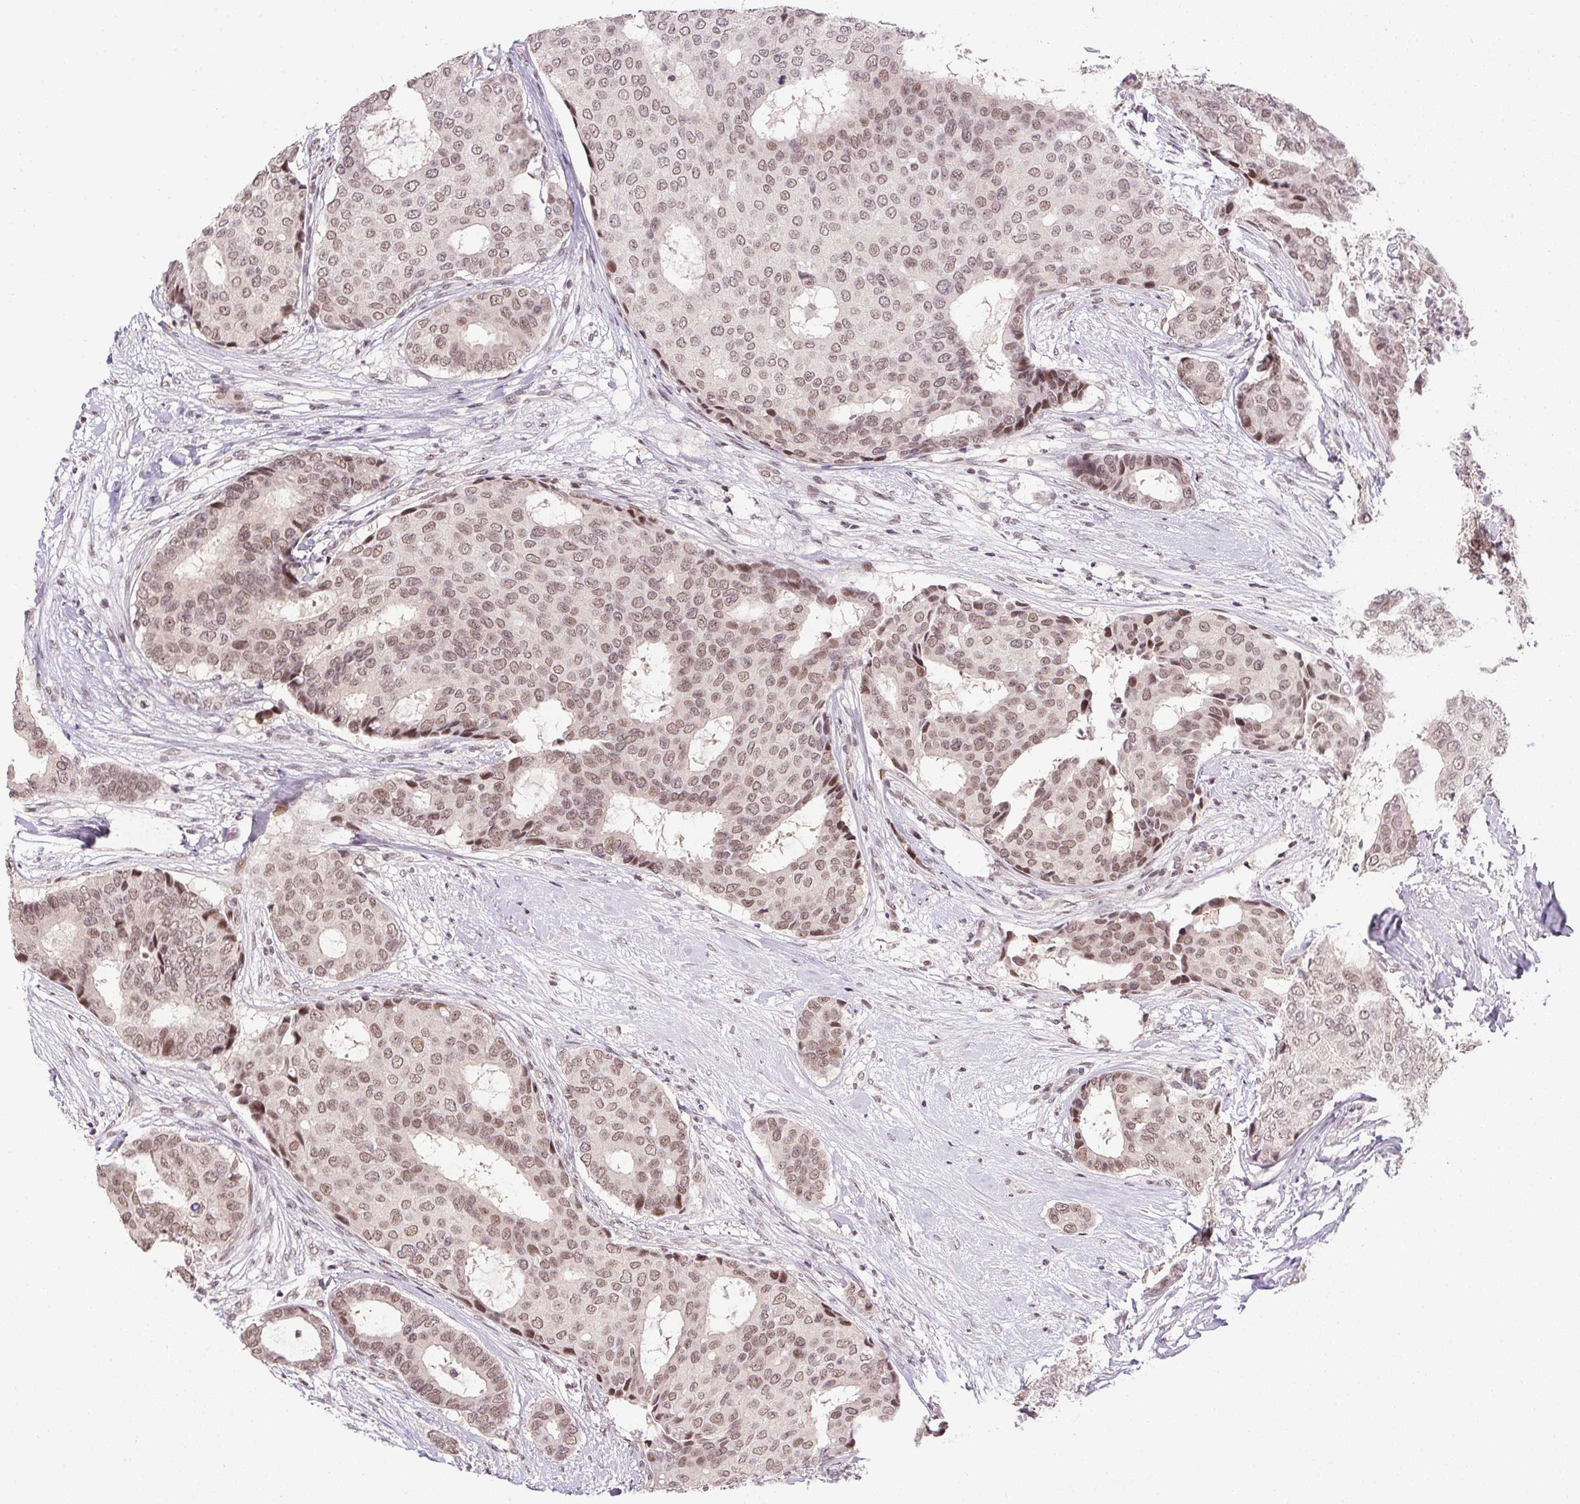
{"staining": {"intensity": "moderate", "quantity": ">75%", "location": "nuclear"}, "tissue": "breast cancer", "cell_type": "Tumor cells", "image_type": "cancer", "snomed": [{"axis": "morphology", "description": "Duct carcinoma"}, {"axis": "topography", "description": "Breast"}], "caption": "A medium amount of moderate nuclear expression is present in approximately >75% of tumor cells in breast cancer tissue.", "gene": "KDM4D", "patient": {"sex": "female", "age": 75}}